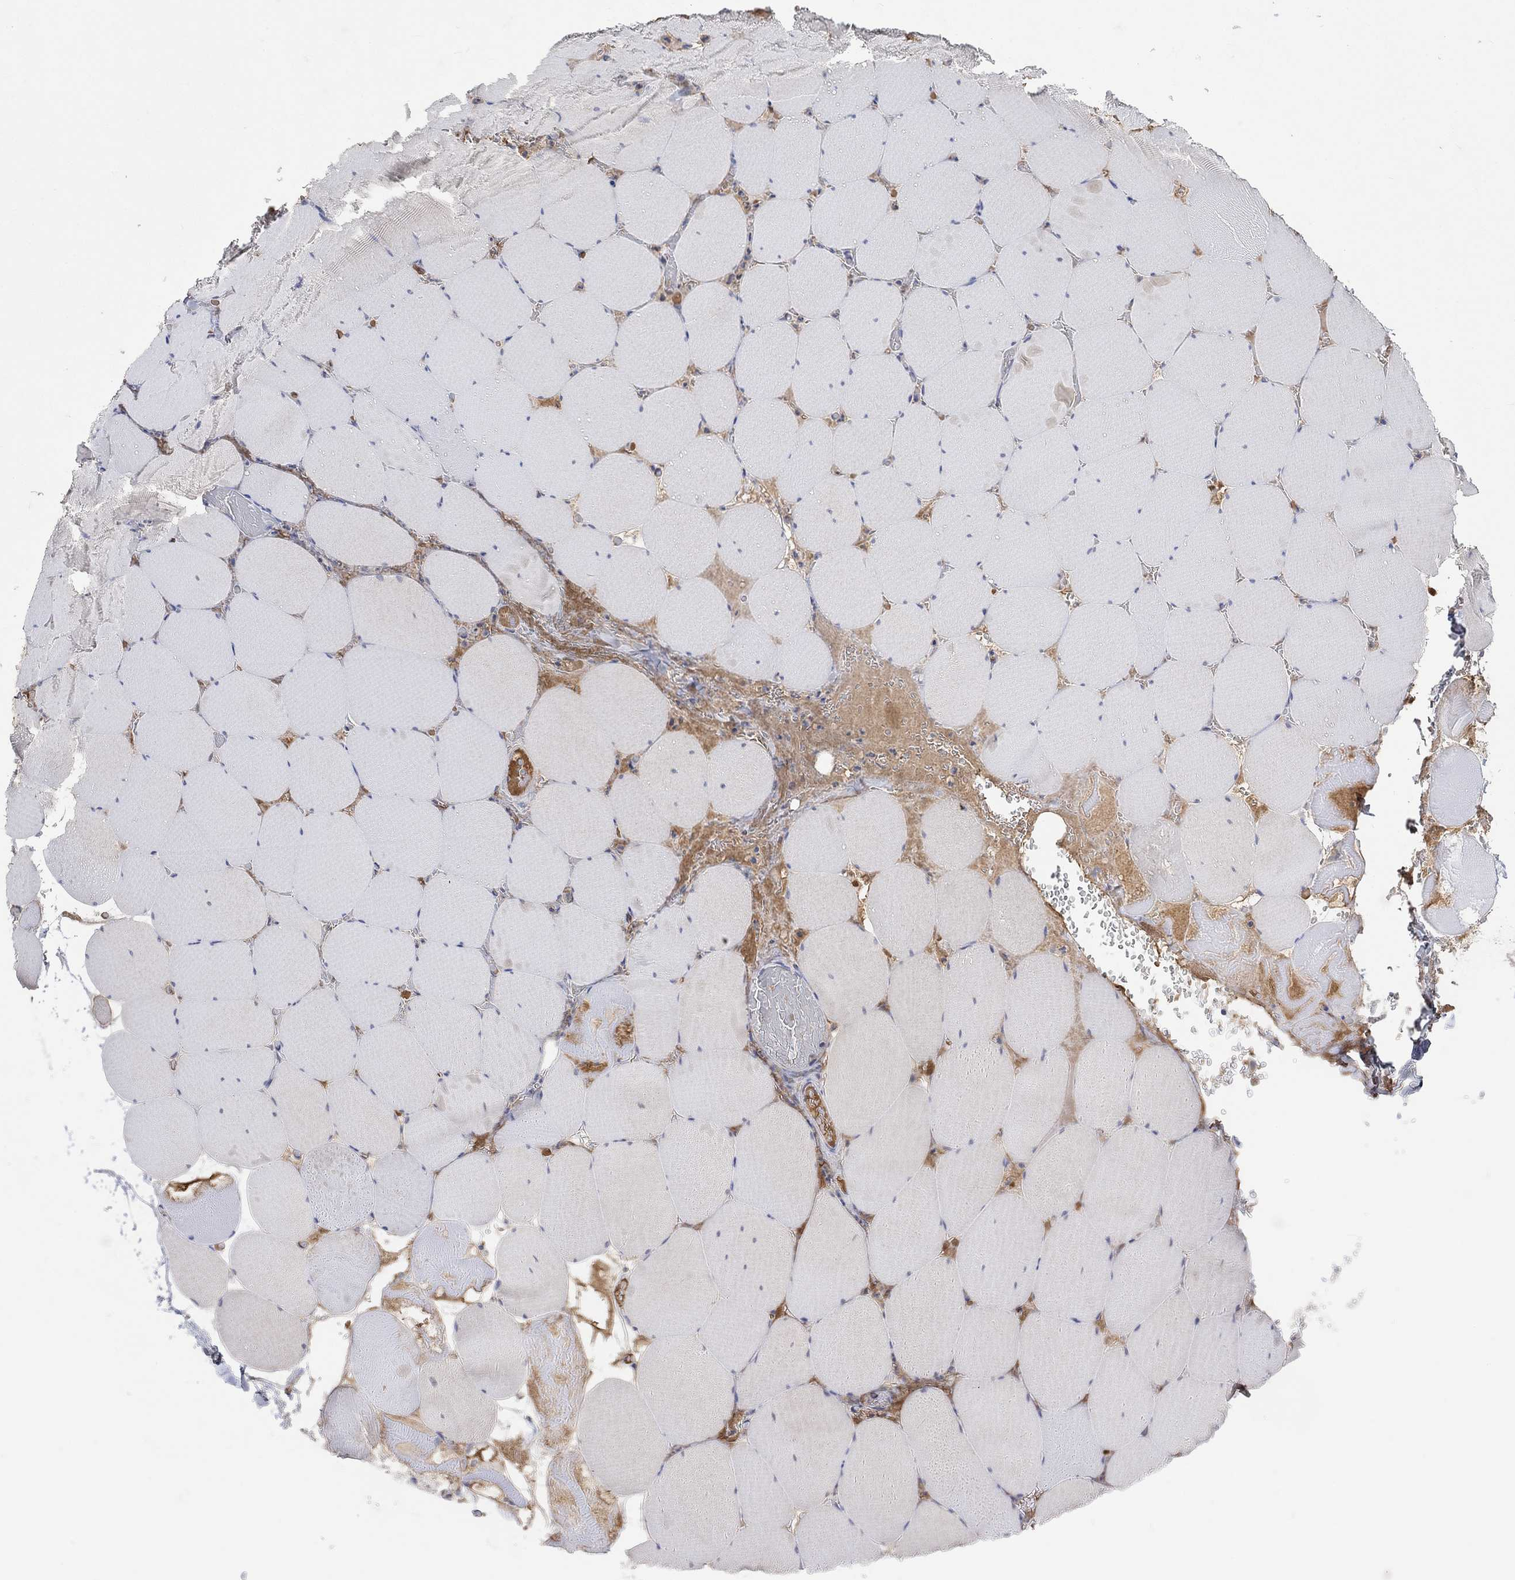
{"staining": {"intensity": "negative", "quantity": "none", "location": "none"}, "tissue": "skeletal muscle", "cell_type": "Myocytes", "image_type": "normal", "snomed": [{"axis": "morphology", "description": "Normal tissue, NOS"}, {"axis": "morphology", "description": "Malignant melanoma, Metastatic site"}, {"axis": "topography", "description": "Skeletal muscle"}], "caption": "Protein analysis of benign skeletal muscle exhibits no significant expression in myocytes.", "gene": "MSTN", "patient": {"sex": "male", "age": 50}}